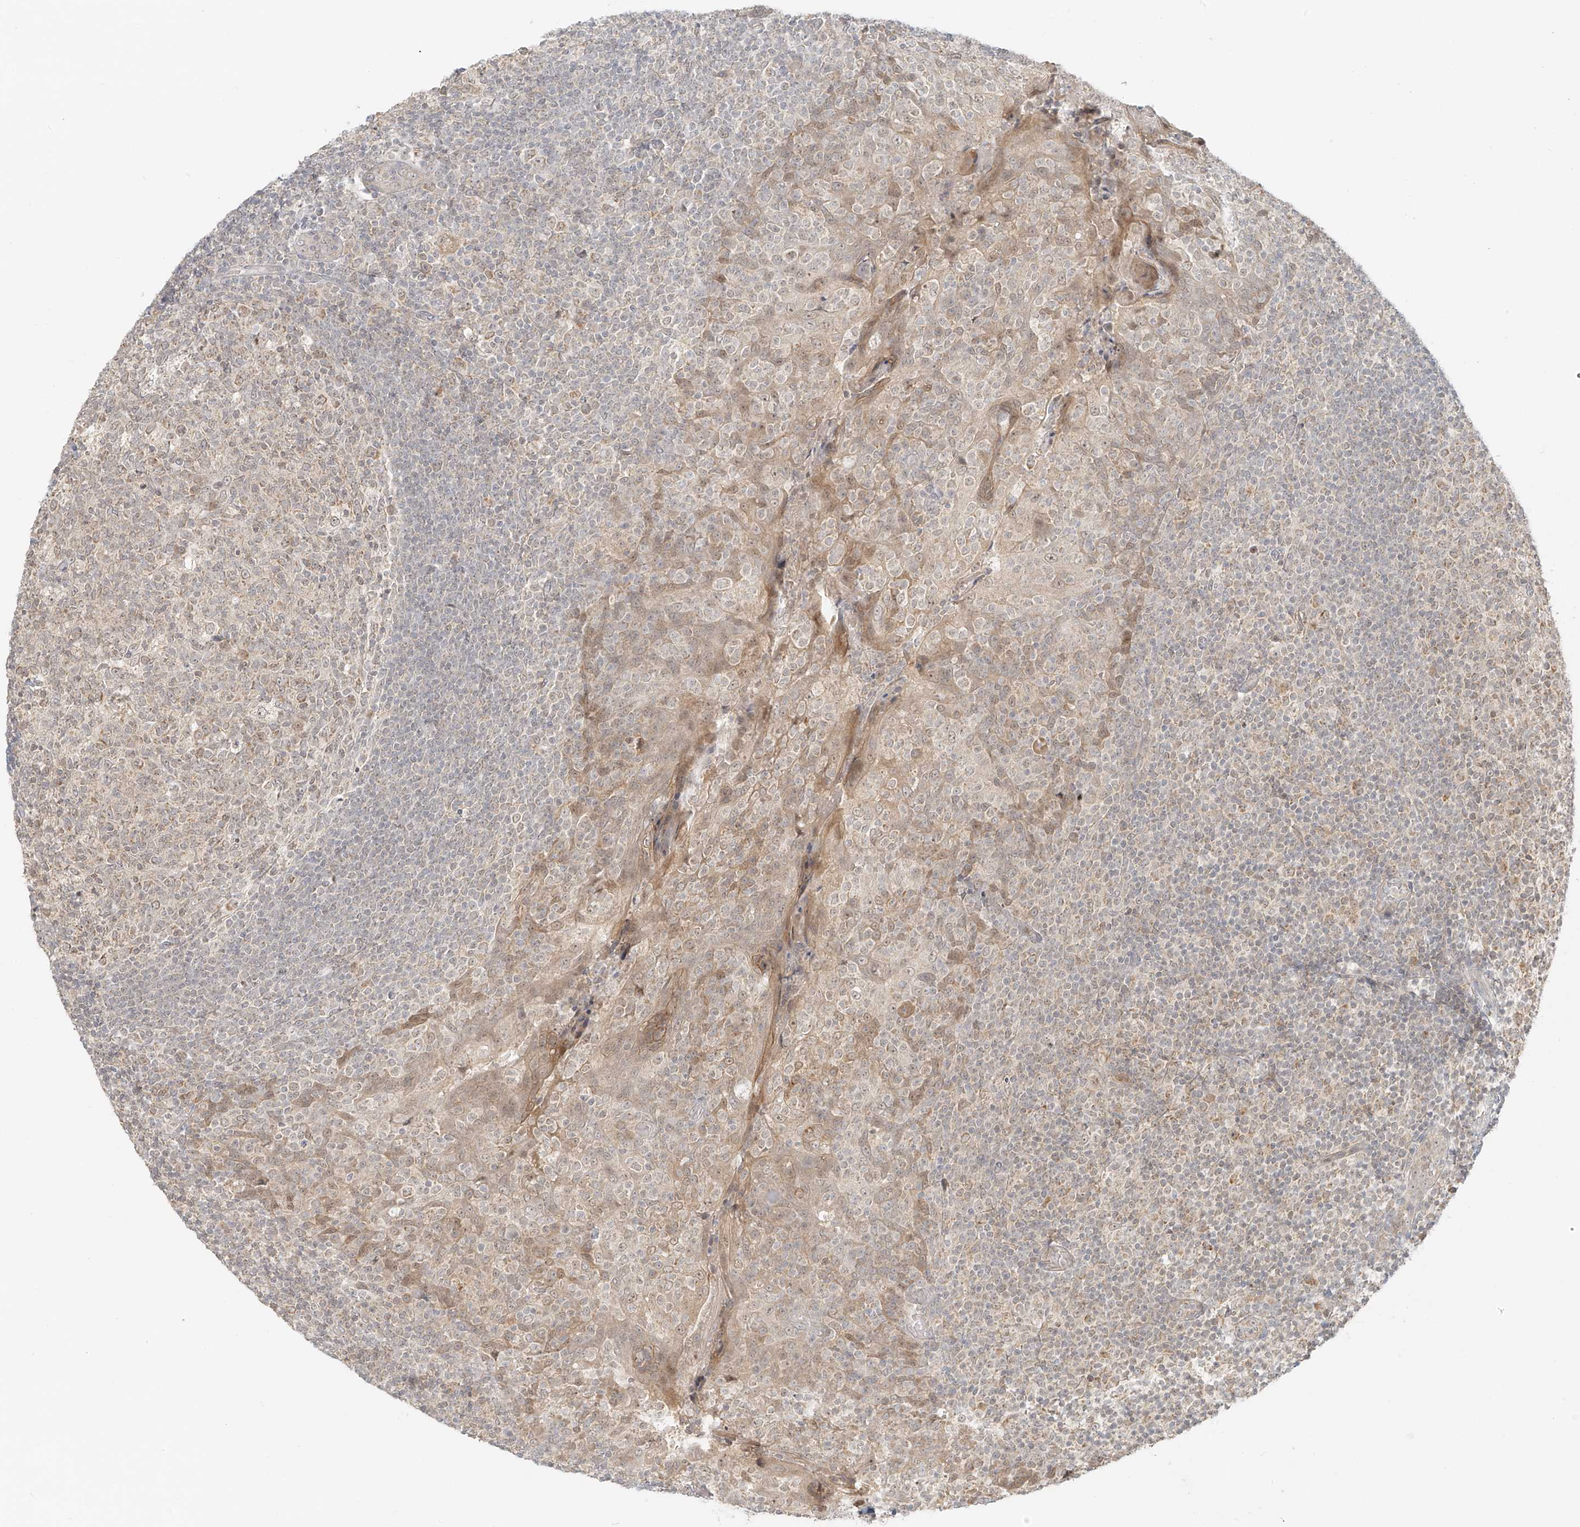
{"staining": {"intensity": "weak", "quantity": "<25%", "location": "cytoplasmic/membranous,nuclear"}, "tissue": "tonsil", "cell_type": "Germinal center cells", "image_type": "normal", "snomed": [{"axis": "morphology", "description": "Normal tissue, NOS"}, {"axis": "topography", "description": "Tonsil"}], "caption": "A micrograph of tonsil stained for a protein demonstrates no brown staining in germinal center cells.", "gene": "MIPEP", "patient": {"sex": "female", "age": 19}}